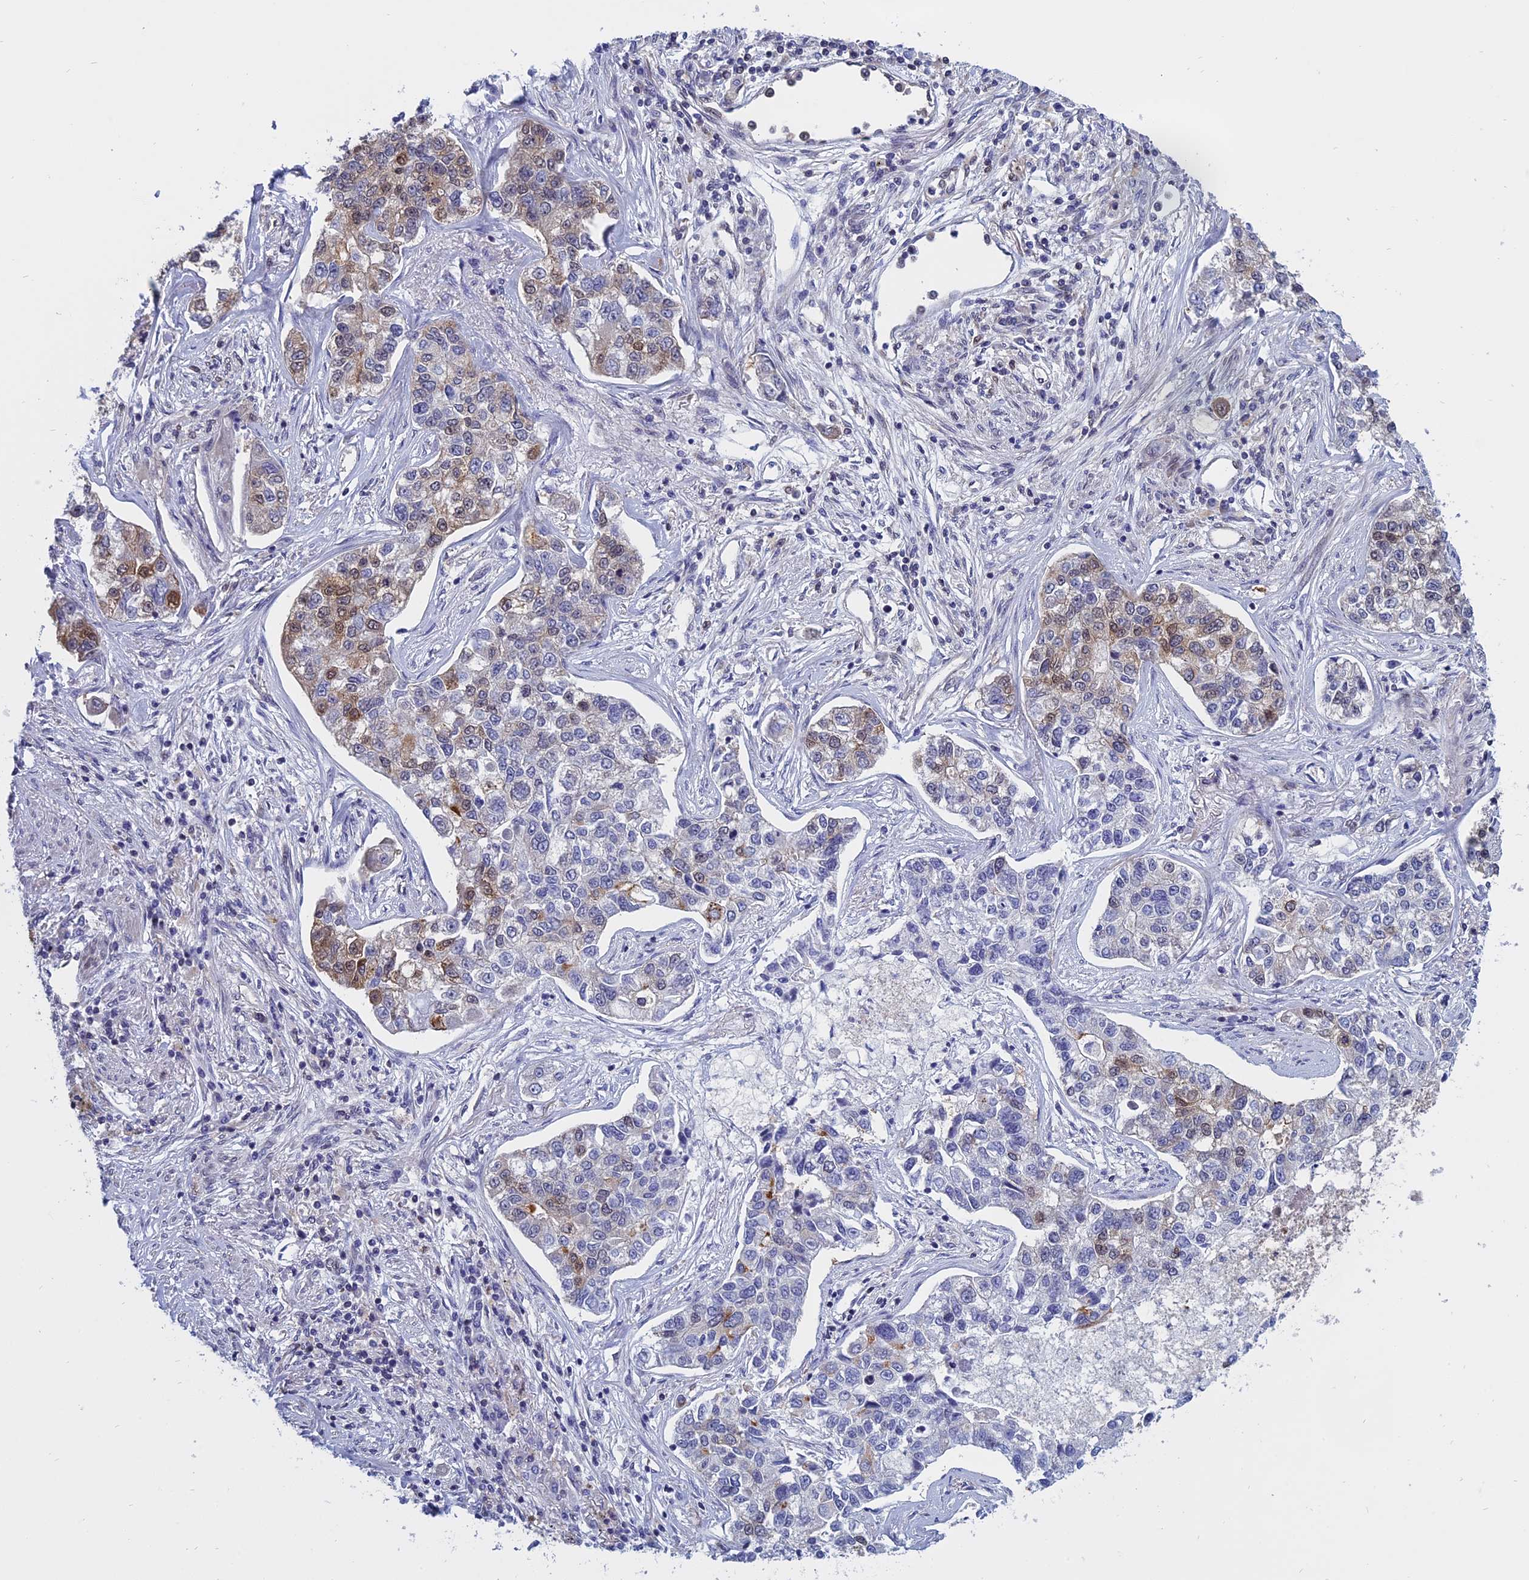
{"staining": {"intensity": "moderate", "quantity": "<25%", "location": "cytoplasmic/membranous,nuclear"}, "tissue": "lung cancer", "cell_type": "Tumor cells", "image_type": "cancer", "snomed": [{"axis": "morphology", "description": "Adenocarcinoma, NOS"}, {"axis": "topography", "description": "Lung"}], "caption": "High-power microscopy captured an immunohistochemistry (IHC) micrograph of lung cancer (adenocarcinoma), revealing moderate cytoplasmic/membranous and nuclear staining in about <25% of tumor cells.", "gene": "NAA10", "patient": {"sex": "male", "age": 49}}